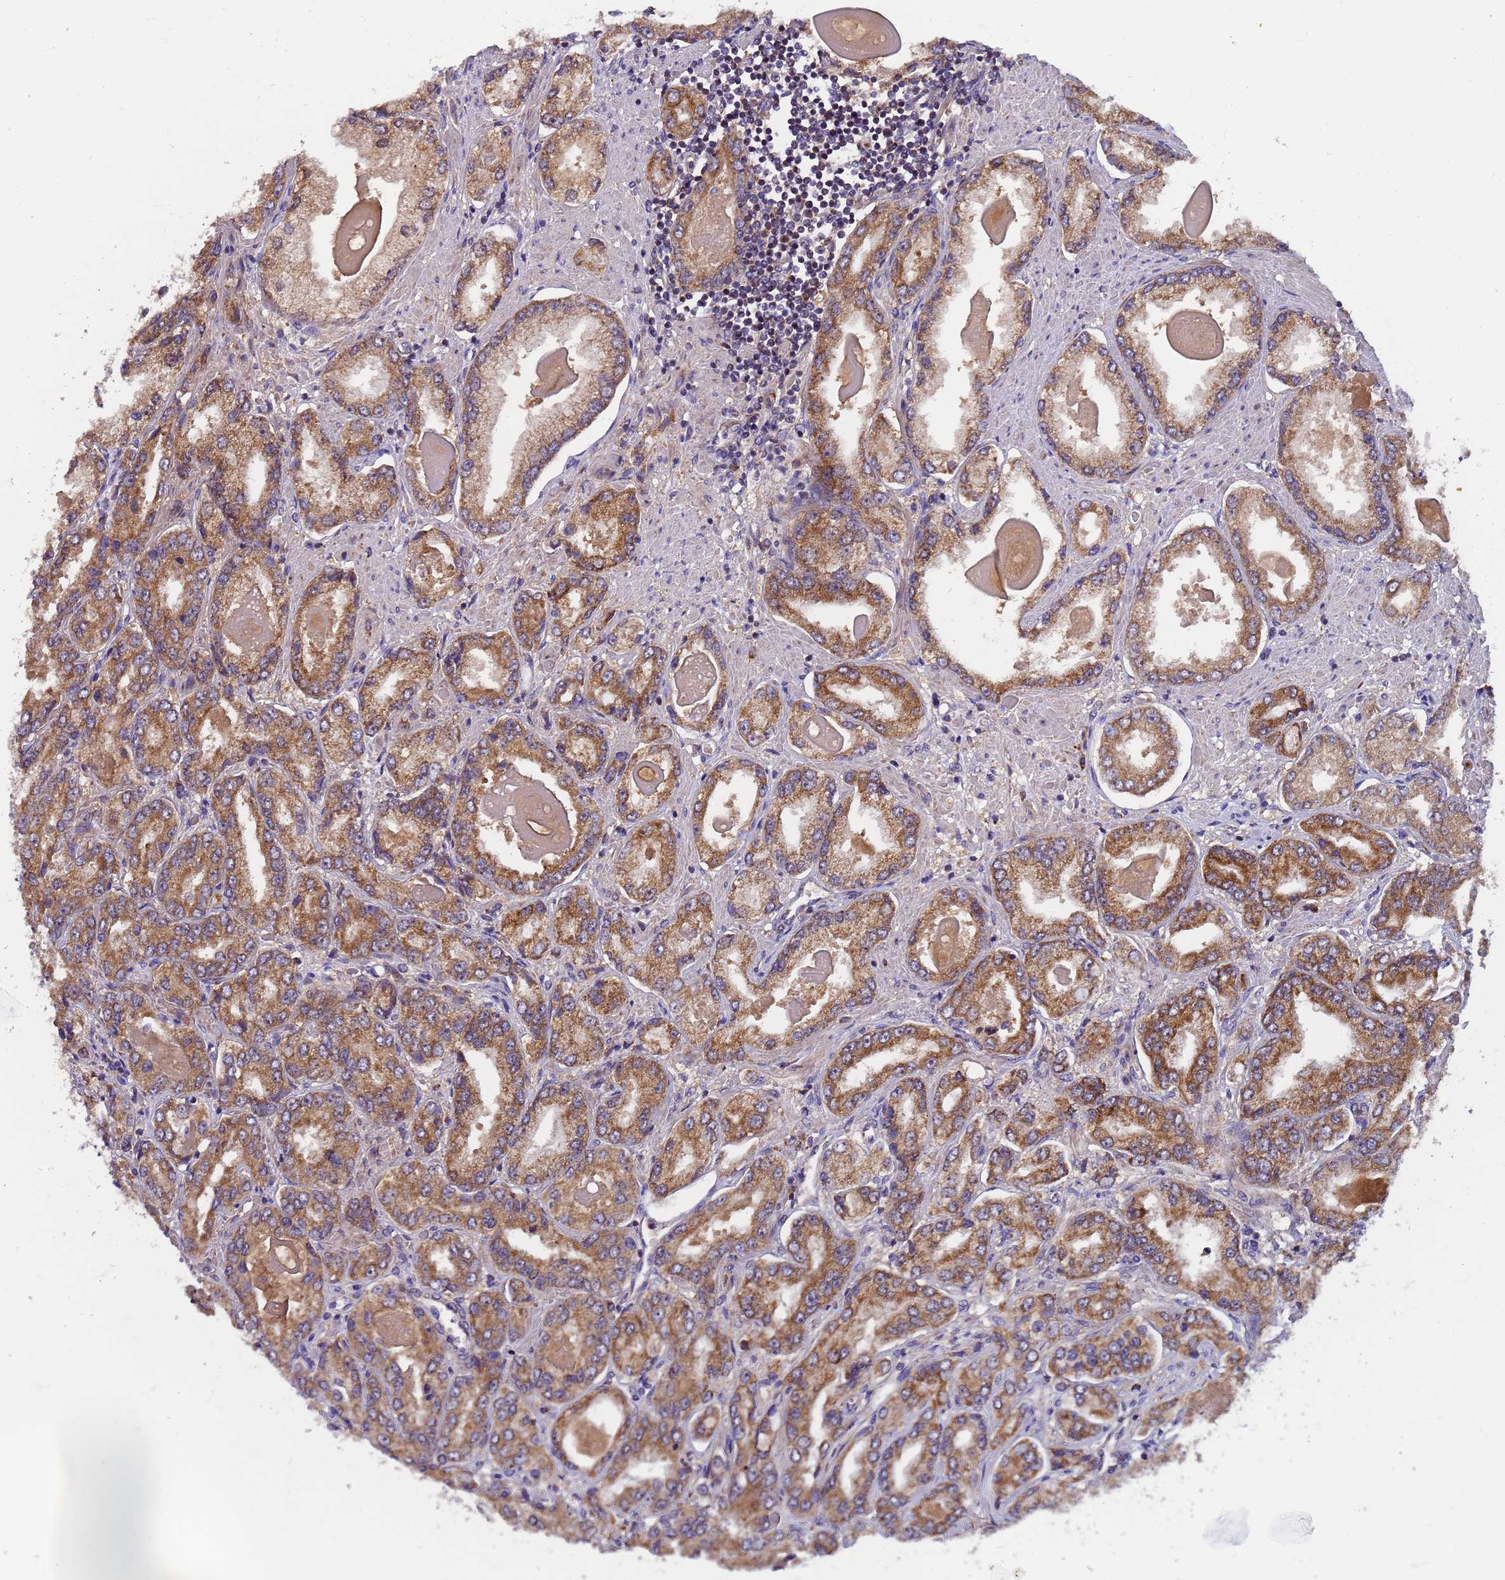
{"staining": {"intensity": "moderate", "quantity": ">75%", "location": "cytoplasmic/membranous"}, "tissue": "prostate cancer", "cell_type": "Tumor cells", "image_type": "cancer", "snomed": [{"axis": "morphology", "description": "Adenocarcinoma, High grade"}, {"axis": "topography", "description": "Prostate"}], "caption": "Immunohistochemical staining of human high-grade adenocarcinoma (prostate) shows medium levels of moderate cytoplasmic/membranous expression in about >75% of tumor cells. (IHC, brightfield microscopy, high magnification).", "gene": "TMEM126A", "patient": {"sex": "male", "age": 68}}